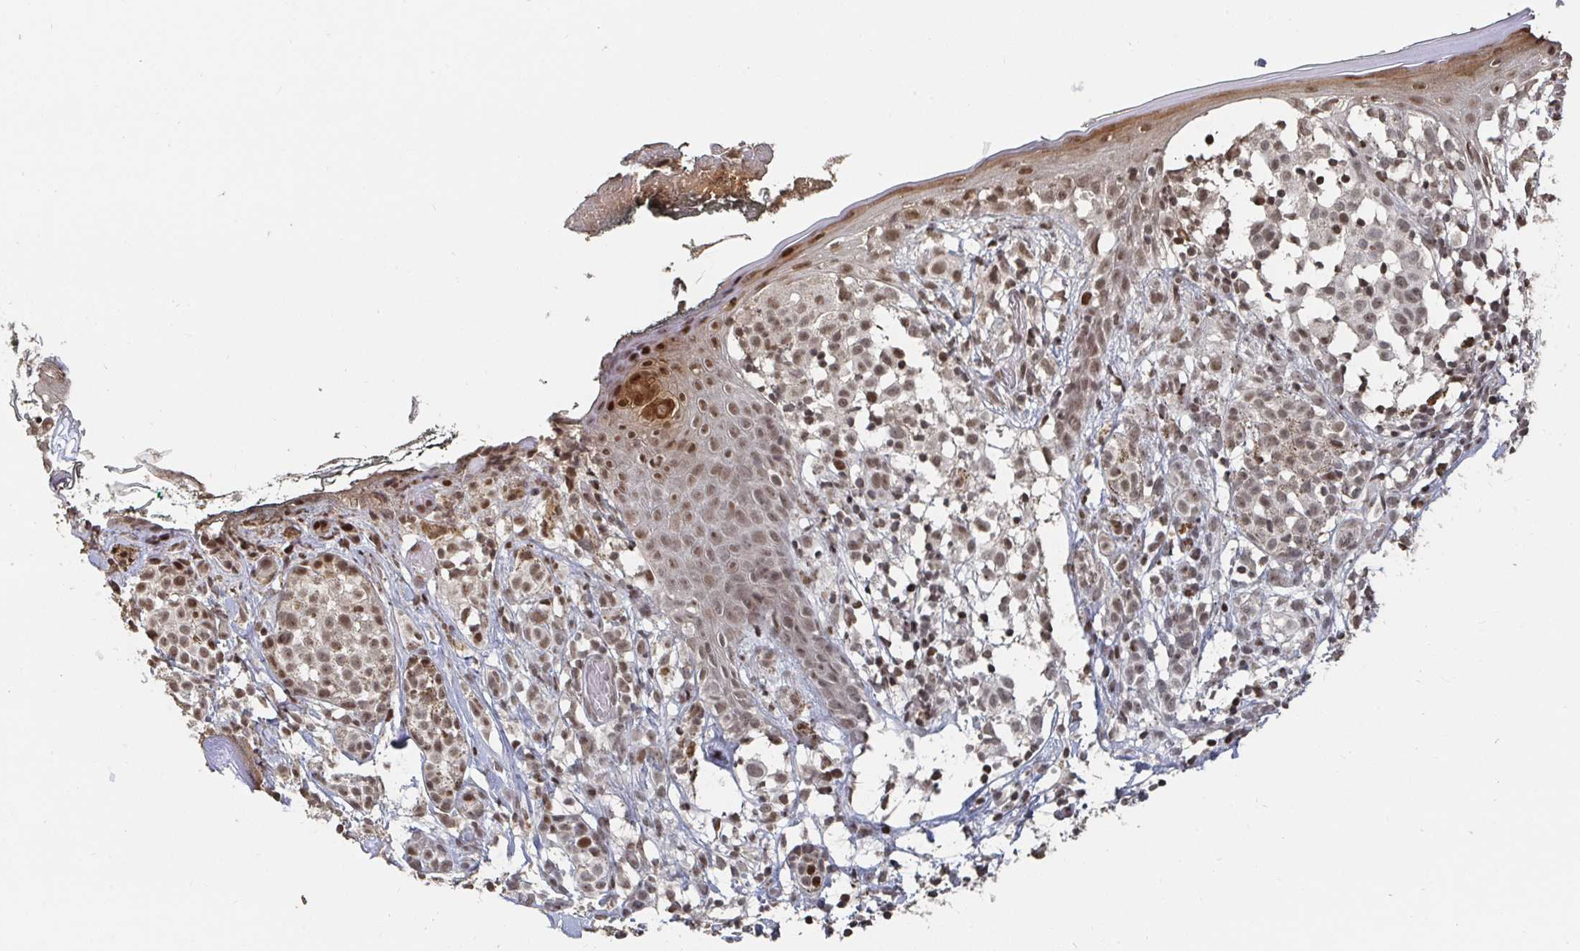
{"staining": {"intensity": "moderate", "quantity": ">75%", "location": "nuclear"}, "tissue": "skin", "cell_type": "Fibroblasts", "image_type": "normal", "snomed": [{"axis": "morphology", "description": "Normal tissue, NOS"}, {"axis": "topography", "description": "Skin"}], "caption": "Moderate nuclear positivity is identified in approximately >75% of fibroblasts in unremarkable skin.", "gene": "ZDHHC12", "patient": {"sex": "female", "age": 34}}